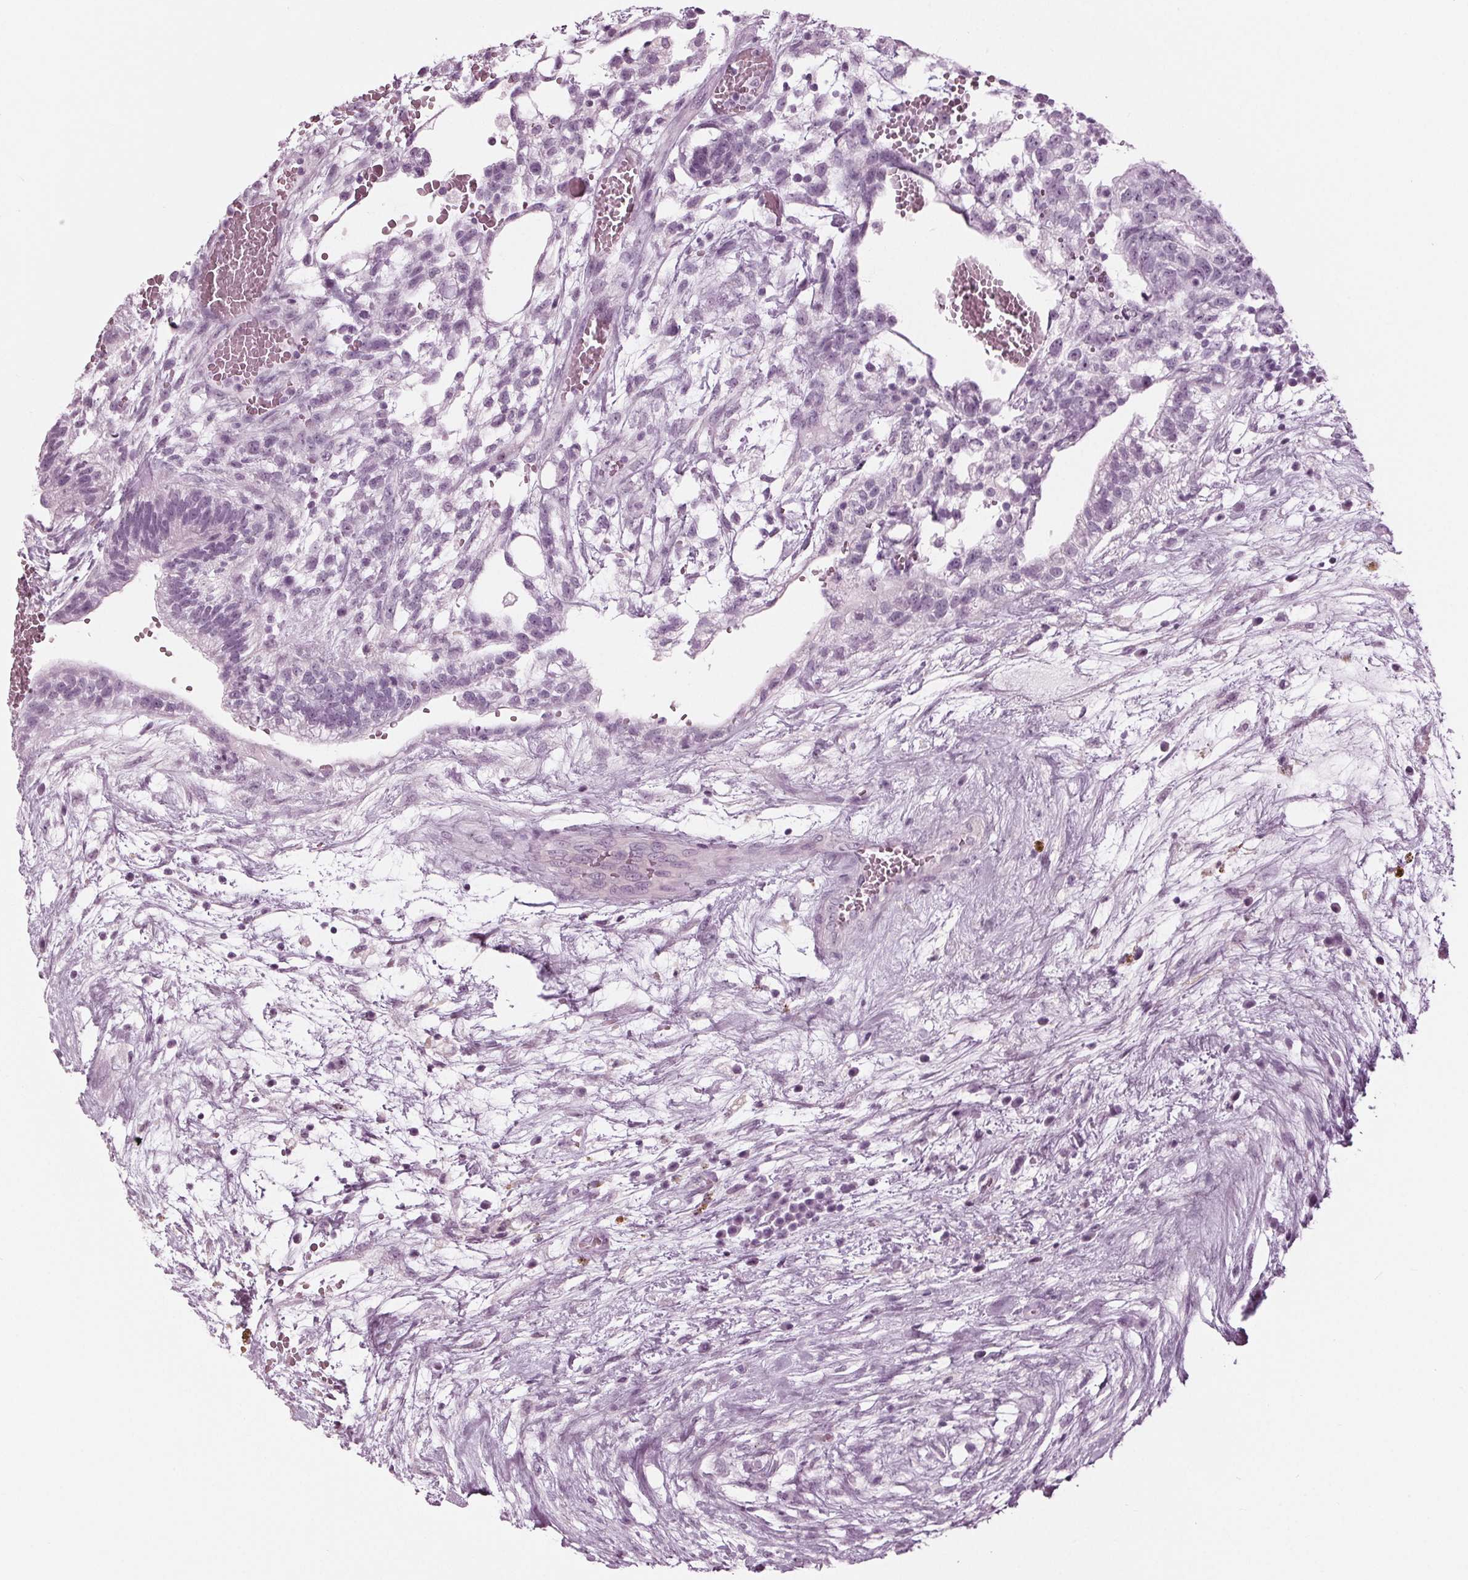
{"staining": {"intensity": "negative", "quantity": "none", "location": "none"}, "tissue": "testis cancer", "cell_type": "Tumor cells", "image_type": "cancer", "snomed": [{"axis": "morphology", "description": "Normal tissue, NOS"}, {"axis": "morphology", "description": "Carcinoma, Embryonal, NOS"}, {"axis": "topography", "description": "Testis"}], "caption": "A micrograph of testis cancer stained for a protein shows no brown staining in tumor cells.", "gene": "KRT28", "patient": {"sex": "male", "age": 32}}